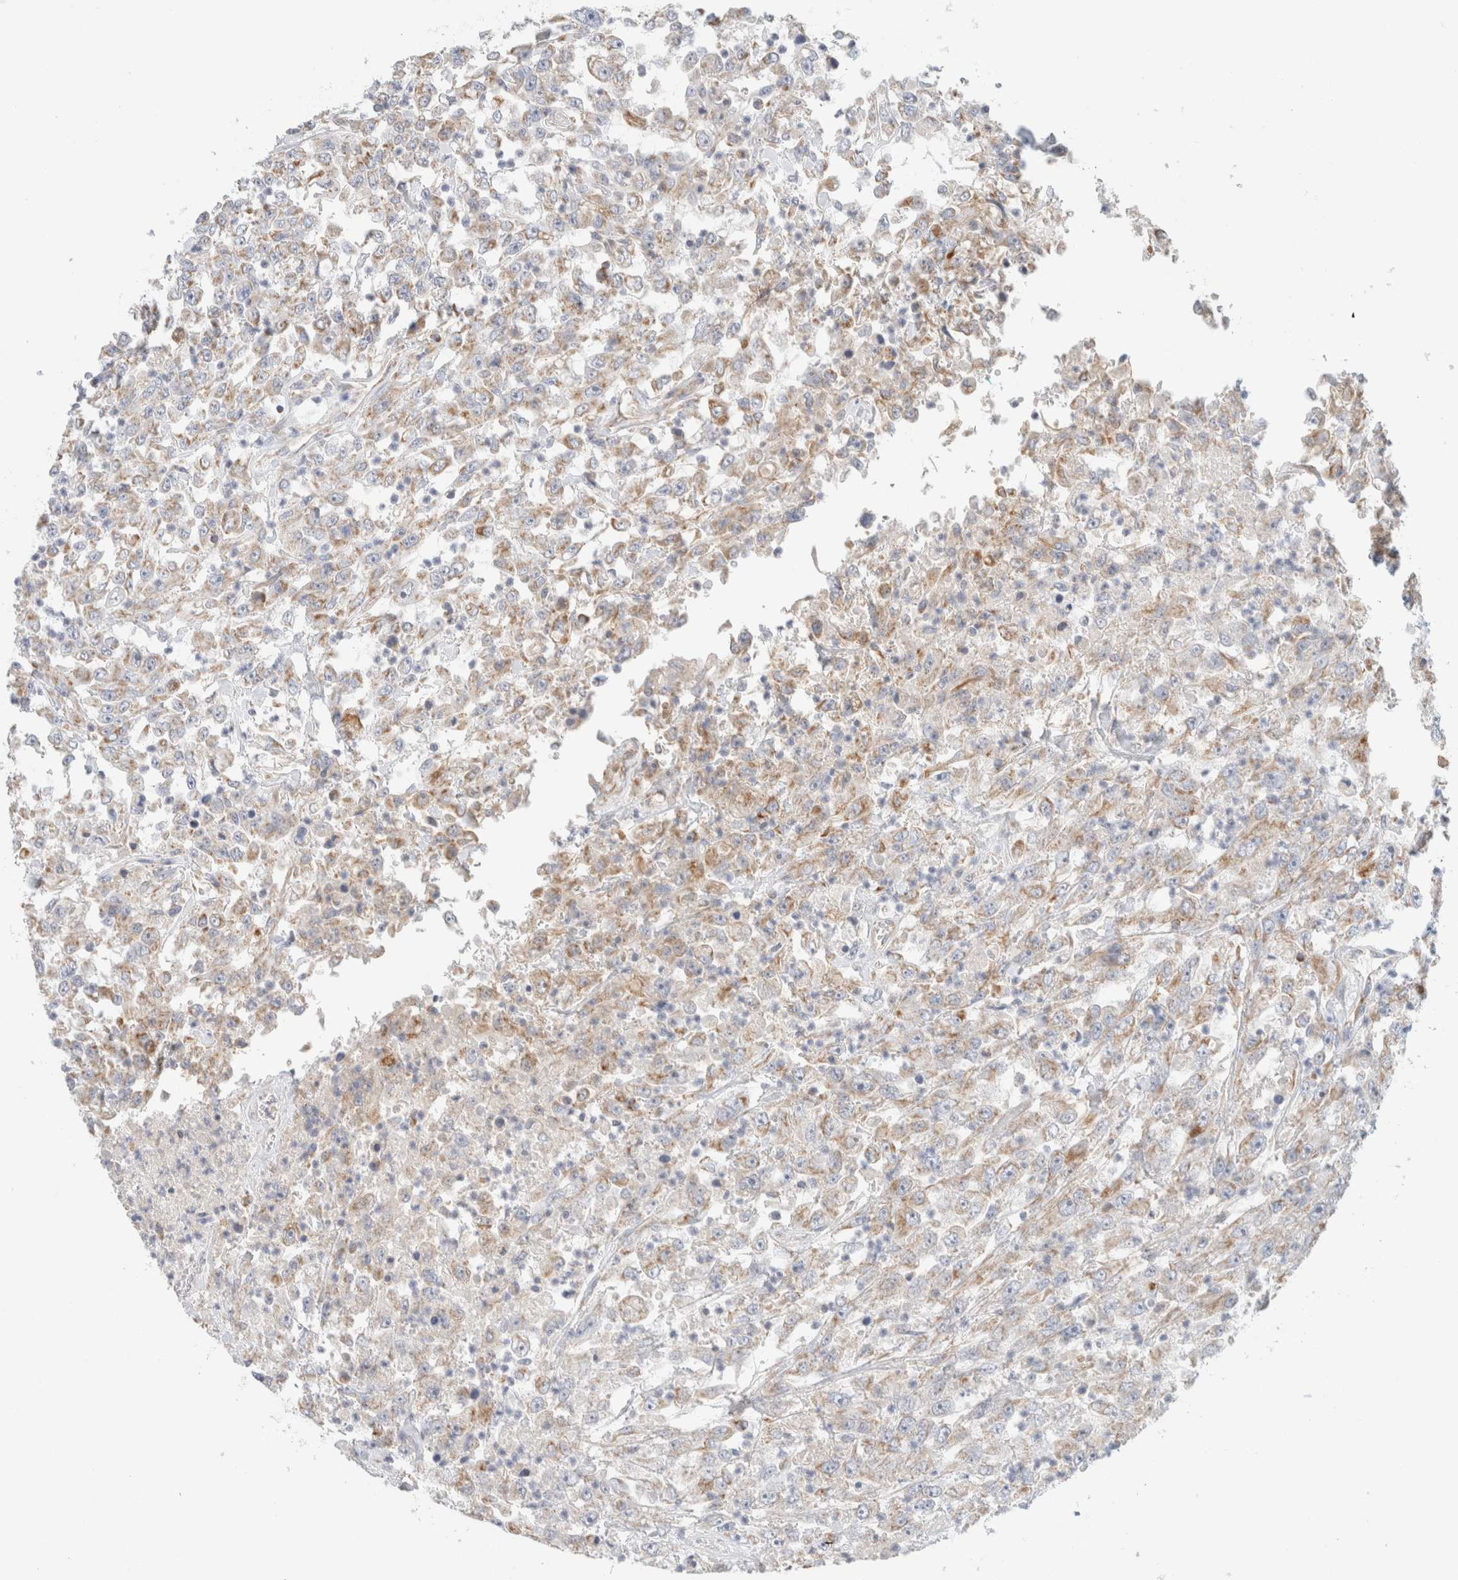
{"staining": {"intensity": "moderate", "quantity": "25%-75%", "location": "cytoplasmic/membranous"}, "tissue": "urothelial cancer", "cell_type": "Tumor cells", "image_type": "cancer", "snomed": [{"axis": "morphology", "description": "Urothelial carcinoma, High grade"}, {"axis": "topography", "description": "Urinary bladder"}], "caption": "Immunohistochemistry (IHC) of high-grade urothelial carcinoma displays medium levels of moderate cytoplasmic/membranous positivity in about 25%-75% of tumor cells.", "gene": "MRM3", "patient": {"sex": "male", "age": 46}}